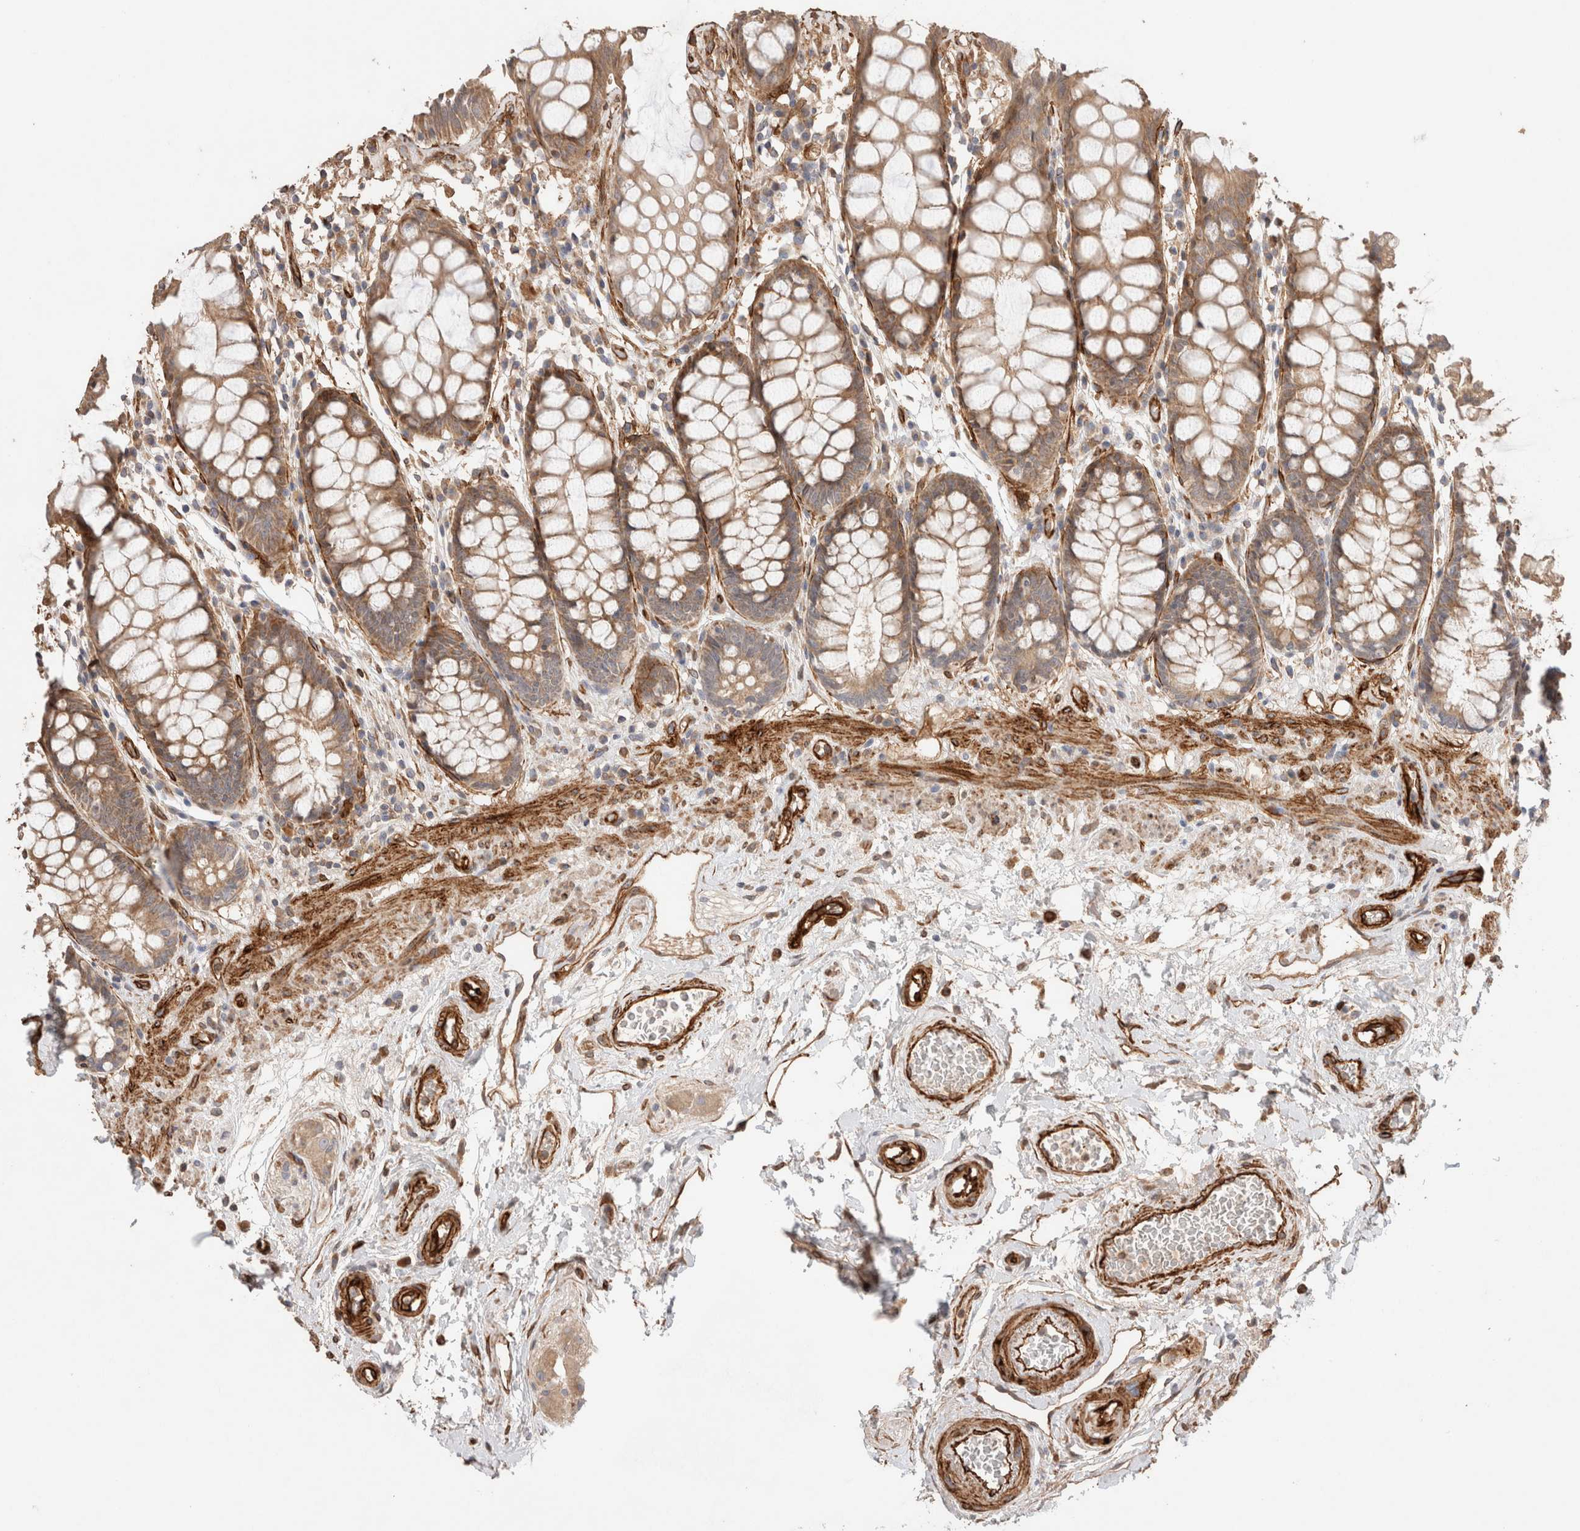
{"staining": {"intensity": "moderate", "quantity": ">75%", "location": "cytoplasmic/membranous"}, "tissue": "rectum", "cell_type": "Glandular cells", "image_type": "normal", "snomed": [{"axis": "morphology", "description": "Normal tissue, NOS"}, {"axis": "topography", "description": "Rectum"}], "caption": "IHC micrograph of unremarkable rectum: human rectum stained using immunohistochemistry displays medium levels of moderate protein expression localized specifically in the cytoplasmic/membranous of glandular cells, appearing as a cytoplasmic/membranous brown color.", "gene": "RAB32", "patient": {"sex": "male", "age": 64}}